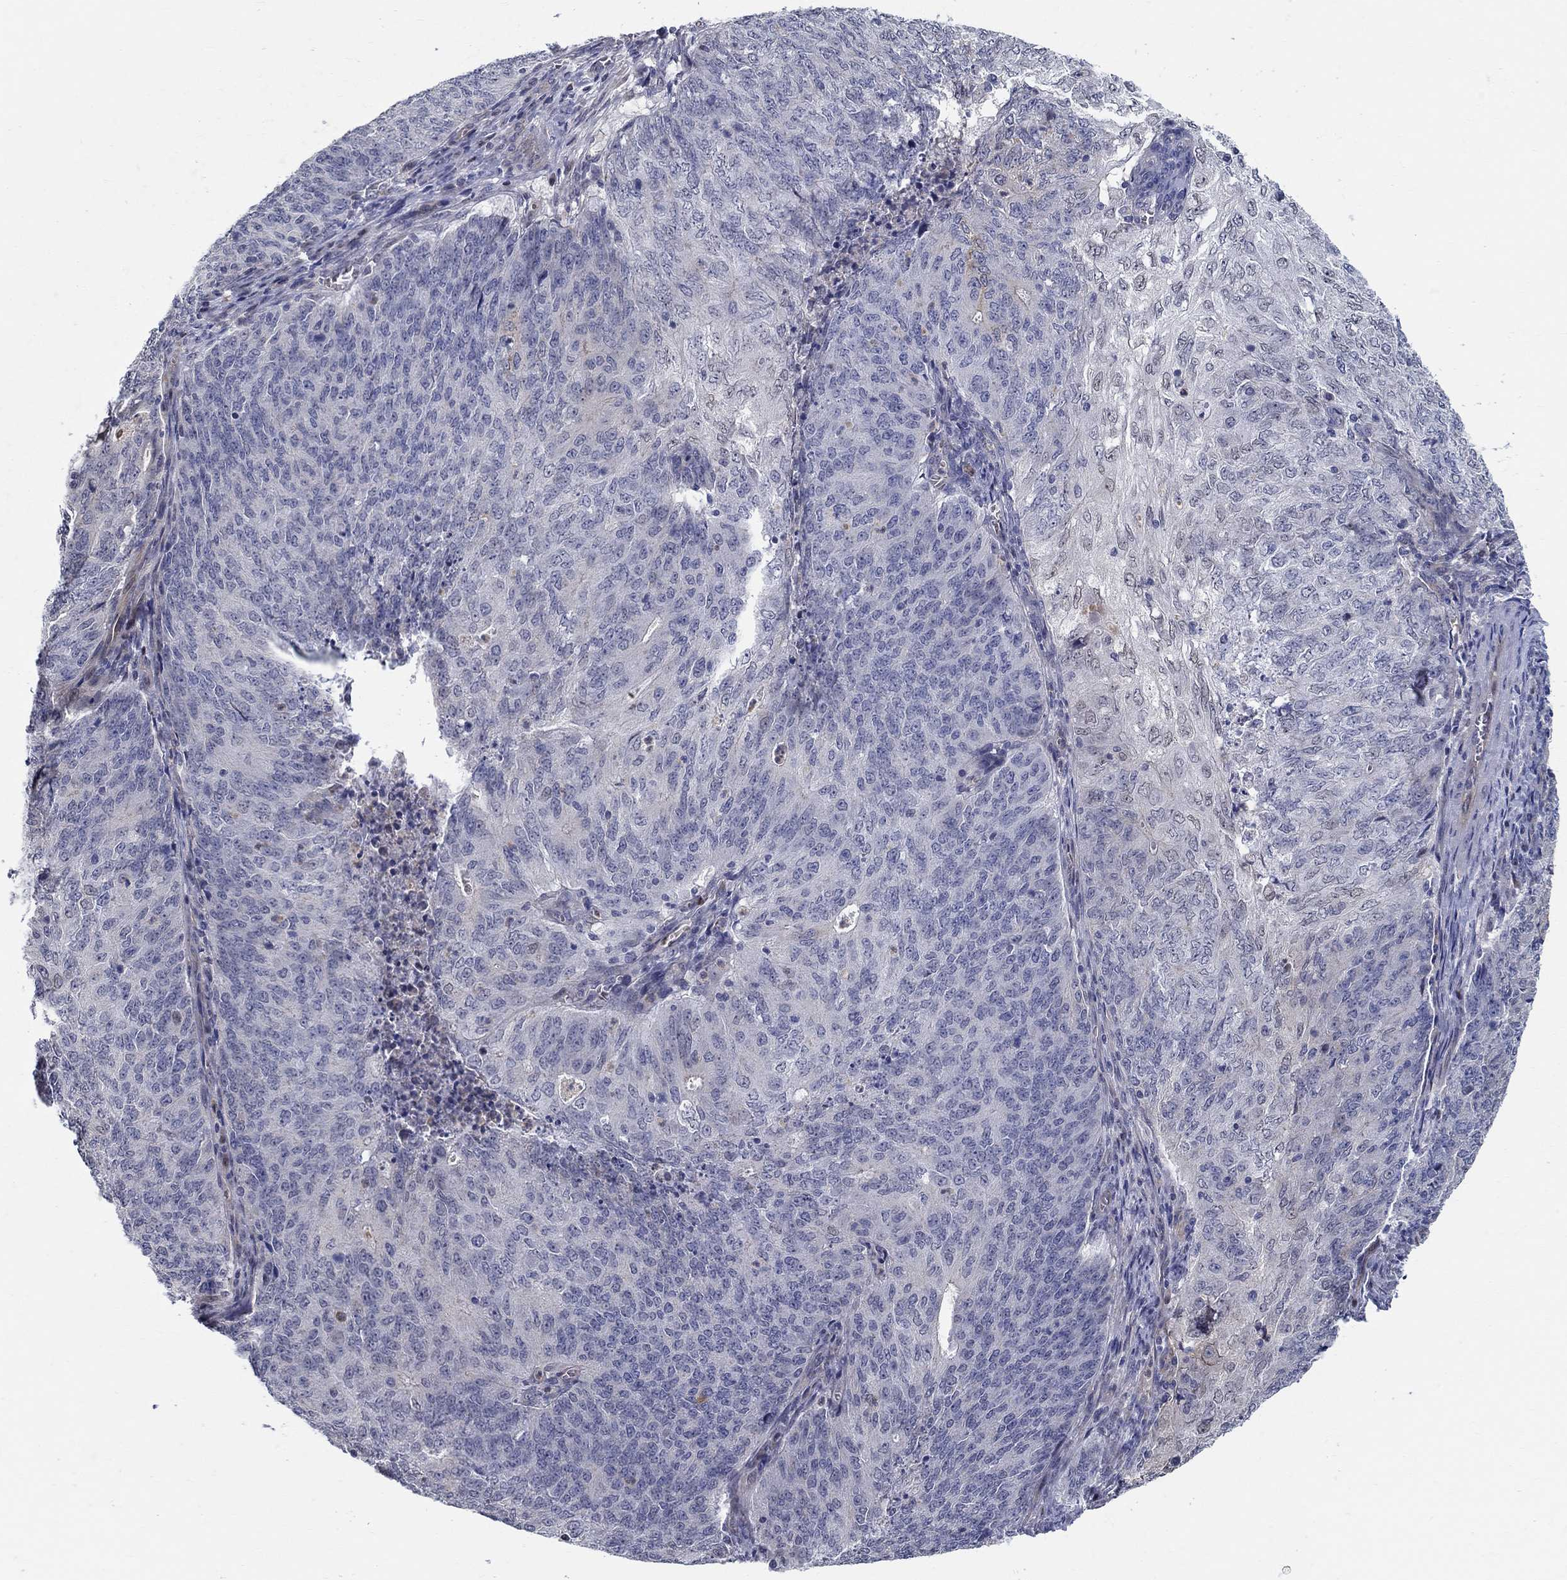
{"staining": {"intensity": "negative", "quantity": "none", "location": "none"}, "tissue": "endometrial cancer", "cell_type": "Tumor cells", "image_type": "cancer", "snomed": [{"axis": "morphology", "description": "Adenocarcinoma, NOS"}, {"axis": "topography", "description": "Endometrium"}], "caption": "Human endometrial cancer stained for a protein using immunohistochemistry (IHC) exhibits no positivity in tumor cells.", "gene": "C16orf46", "patient": {"sex": "female", "age": 82}}